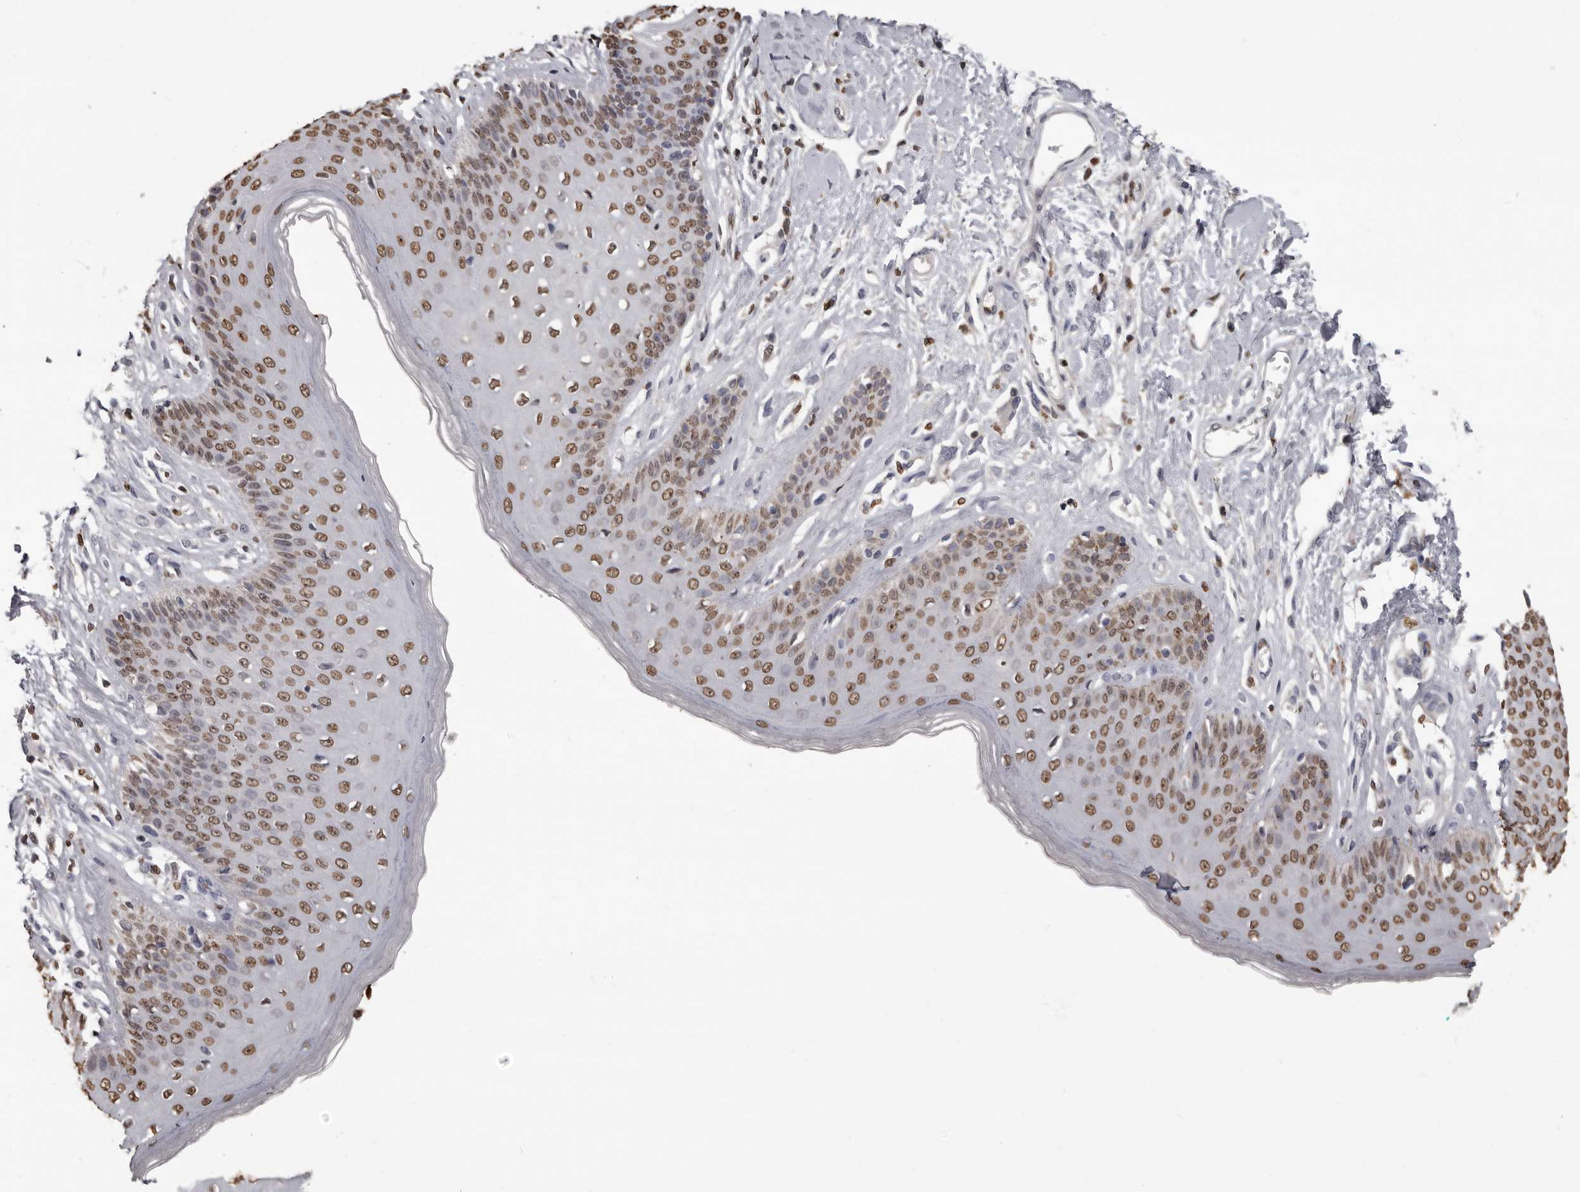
{"staining": {"intensity": "moderate", "quantity": "25%-75%", "location": "nuclear"}, "tissue": "skin", "cell_type": "Epidermal cells", "image_type": "normal", "snomed": [{"axis": "morphology", "description": "Normal tissue, NOS"}, {"axis": "morphology", "description": "Squamous cell carcinoma, NOS"}, {"axis": "topography", "description": "Vulva"}], "caption": "Immunohistochemistry of unremarkable human skin demonstrates medium levels of moderate nuclear positivity in approximately 25%-75% of epidermal cells.", "gene": "AHR", "patient": {"sex": "female", "age": 85}}